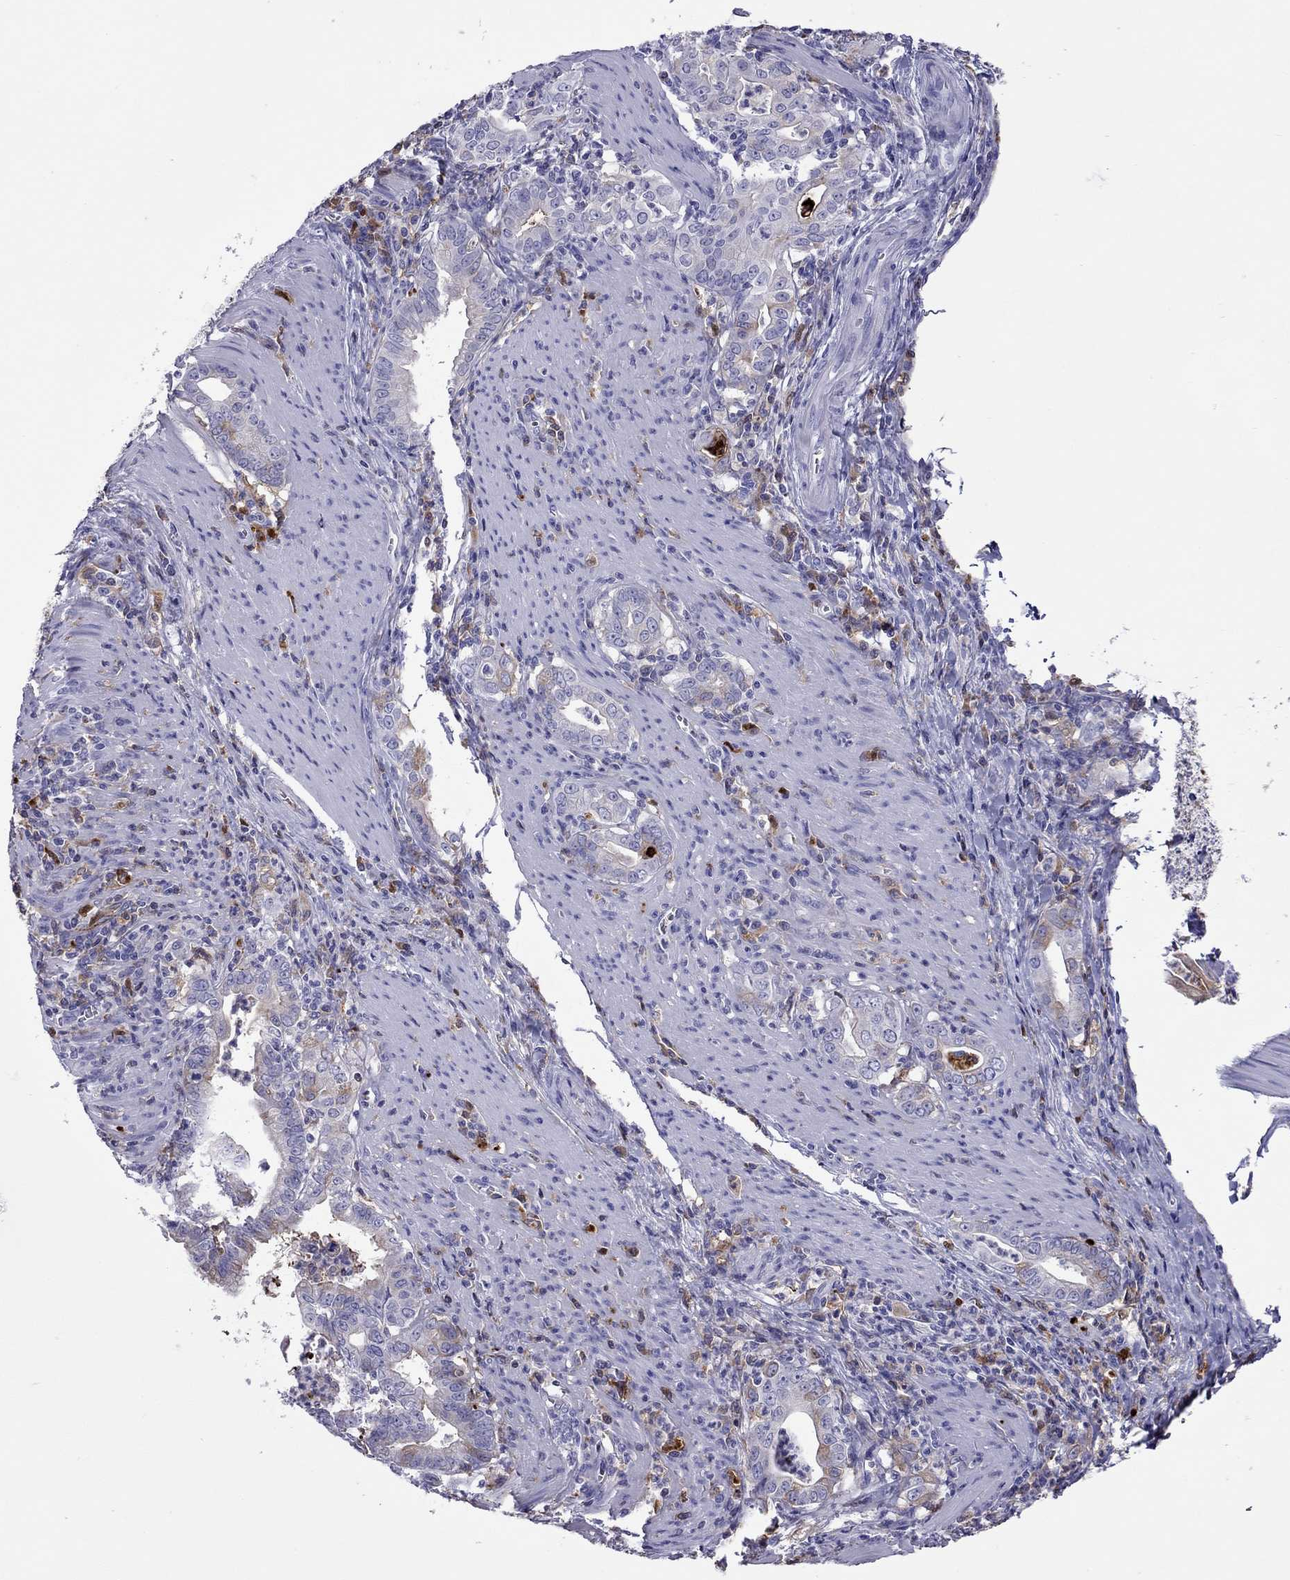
{"staining": {"intensity": "strong", "quantity": "<25%", "location": "cytoplasmic/membranous"}, "tissue": "stomach cancer", "cell_type": "Tumor cells", "image_type": "cancer", "snomed": [{"axis": "morphology", "description": "Adenocarcinoma, NOS"}, {"axis": "topography", "description": "Stomach, upper"}], "caption": "Stomach cancer stained for a protein exhibits strong cytoplasmic/membranous positivity in tumor cells.", "gene": "SERPINA3", "patient": {"sex": "female", "age": 79}}